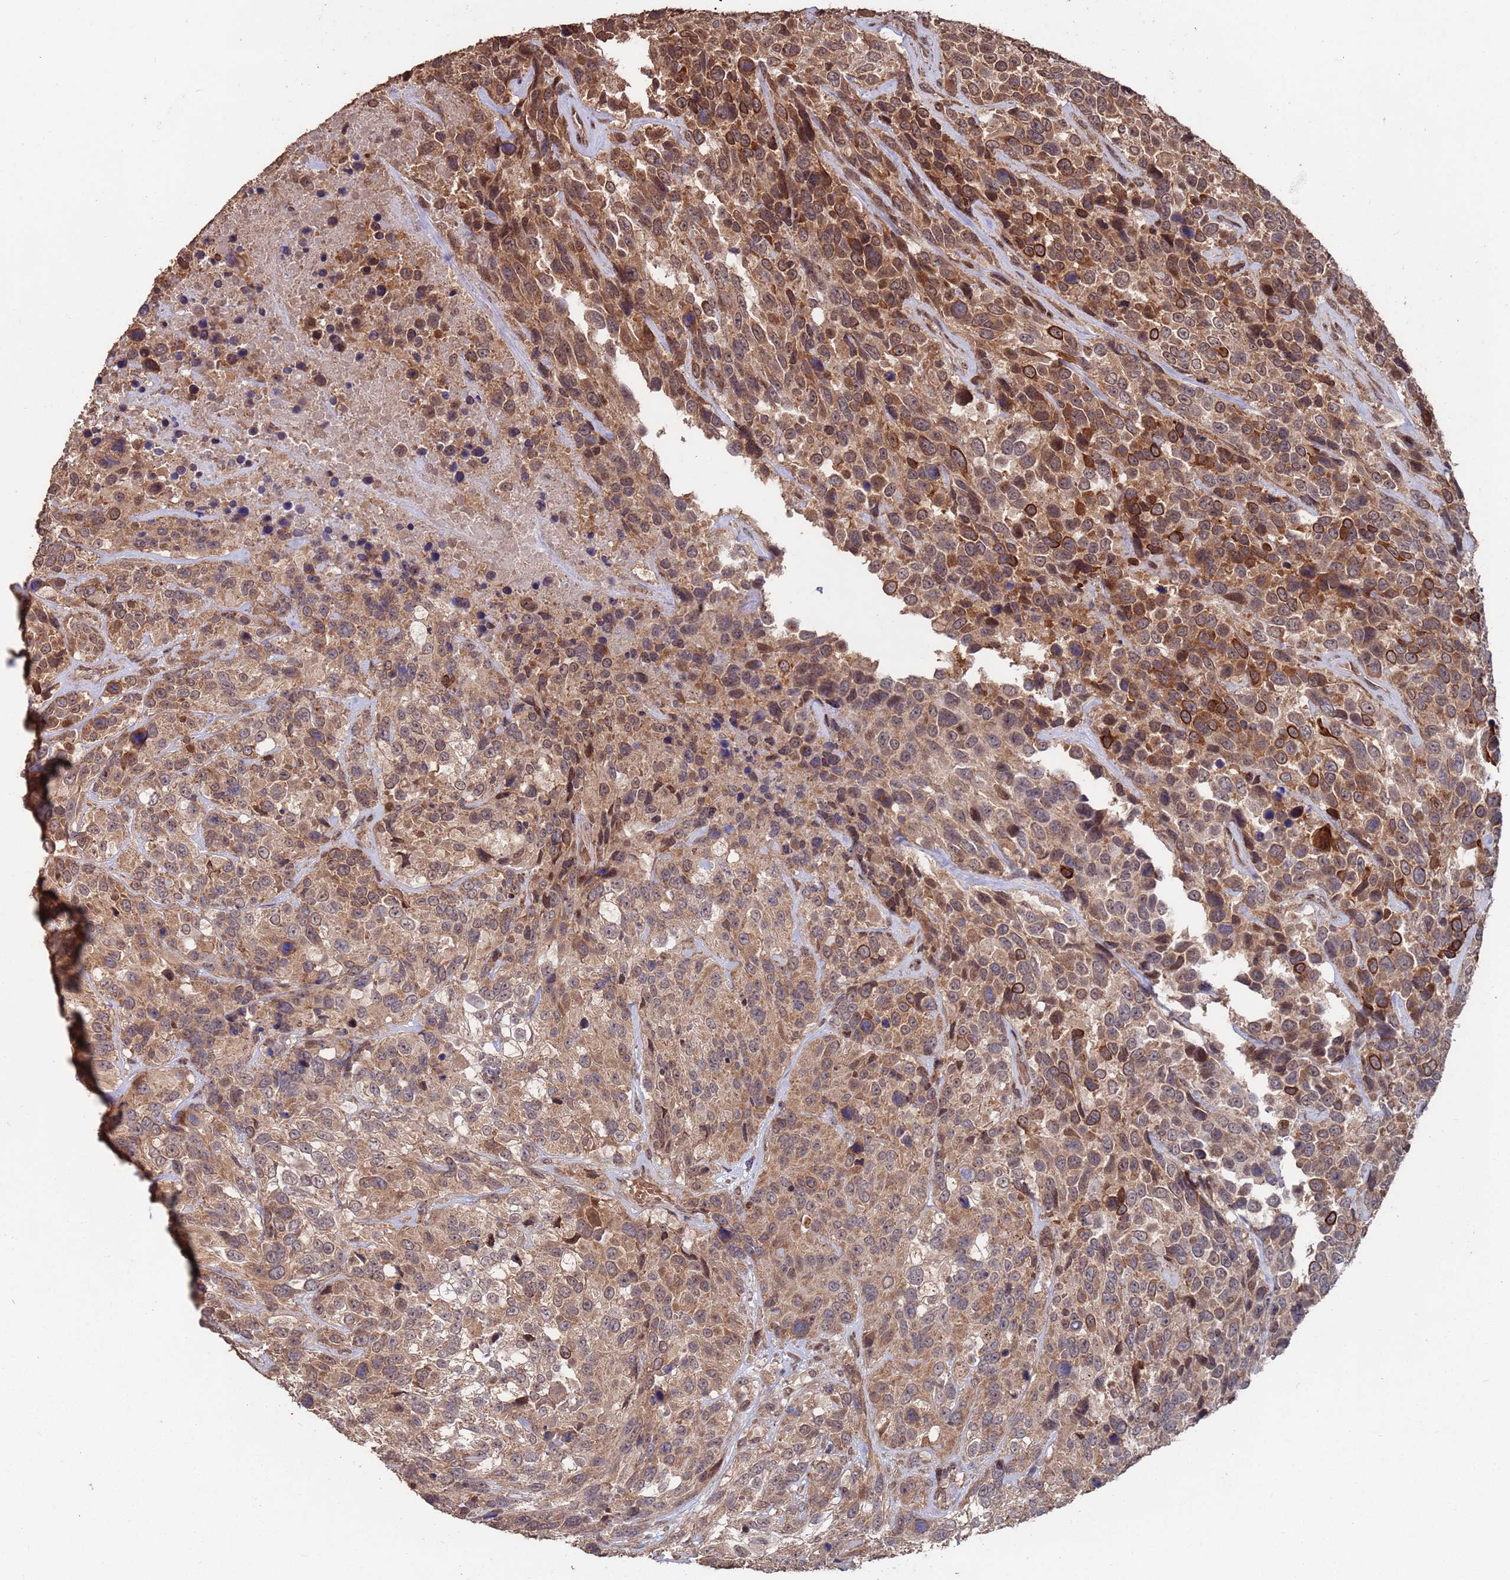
{"staining": {"intensity": "strong", "quantity": ">75%", "location": "cytoplasmic/membranous,nuclear"}, "tissue": "urothelial cancer", "cell_type": "Tumor cells", "image_type": "cancer", "snomed": [{"axis": "morphology", "description": "Urothelial carcinoma, High grade"}, {"axis": "topography", "description": "Urinary bladder"}], "caption": "A brown stain labels strong cytoplasmic/membranous and nuclear staining of a protein in human high-grade urothelial carcinoma tumor cells.", "gene": "PRR7", "patient": {"sex": "male", "age": 56}}